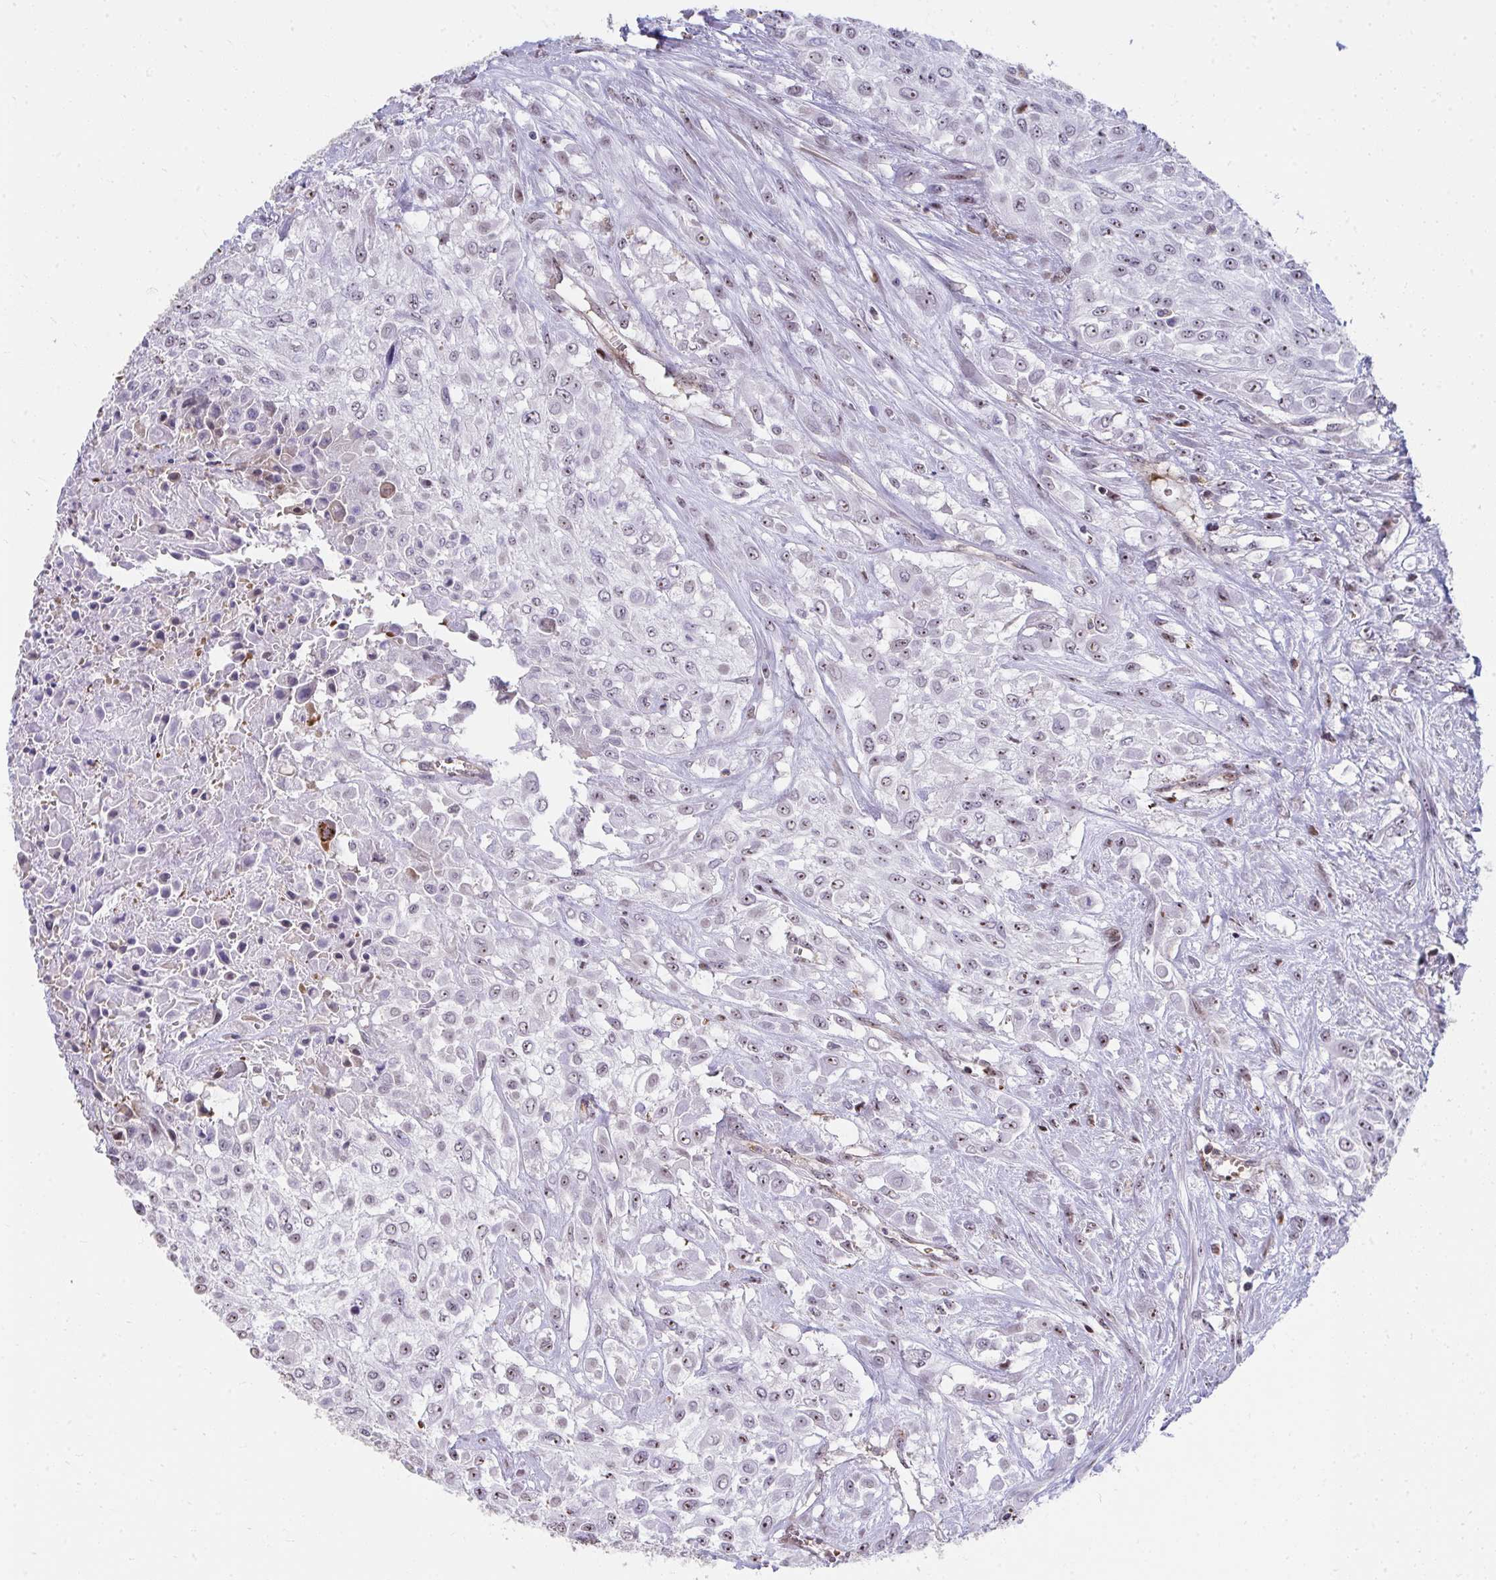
{"staining": {"intensity": "moderate", "quantity": "25%-75%", "location": "nuclear"}, "tissue": "urothelial cancer", "cell_type": "Tumor cells", "image_type": "cancer", "snomed": [{"axis": "morphology", "description": "Urothelial carcinoma, High grade"}, {"axis": "topography", "description": "Urinary bladder"}], "caption": "Immunohistochemistry photomicrograph of human high-grade urothelial carcinoma stained for a protein (brown), which displays medium levels of moderate nuclear staining in approximately 25%-75% of tumor cells.", "gene": "FOXN3", "patient": {"sex": "male", "age": 57}}